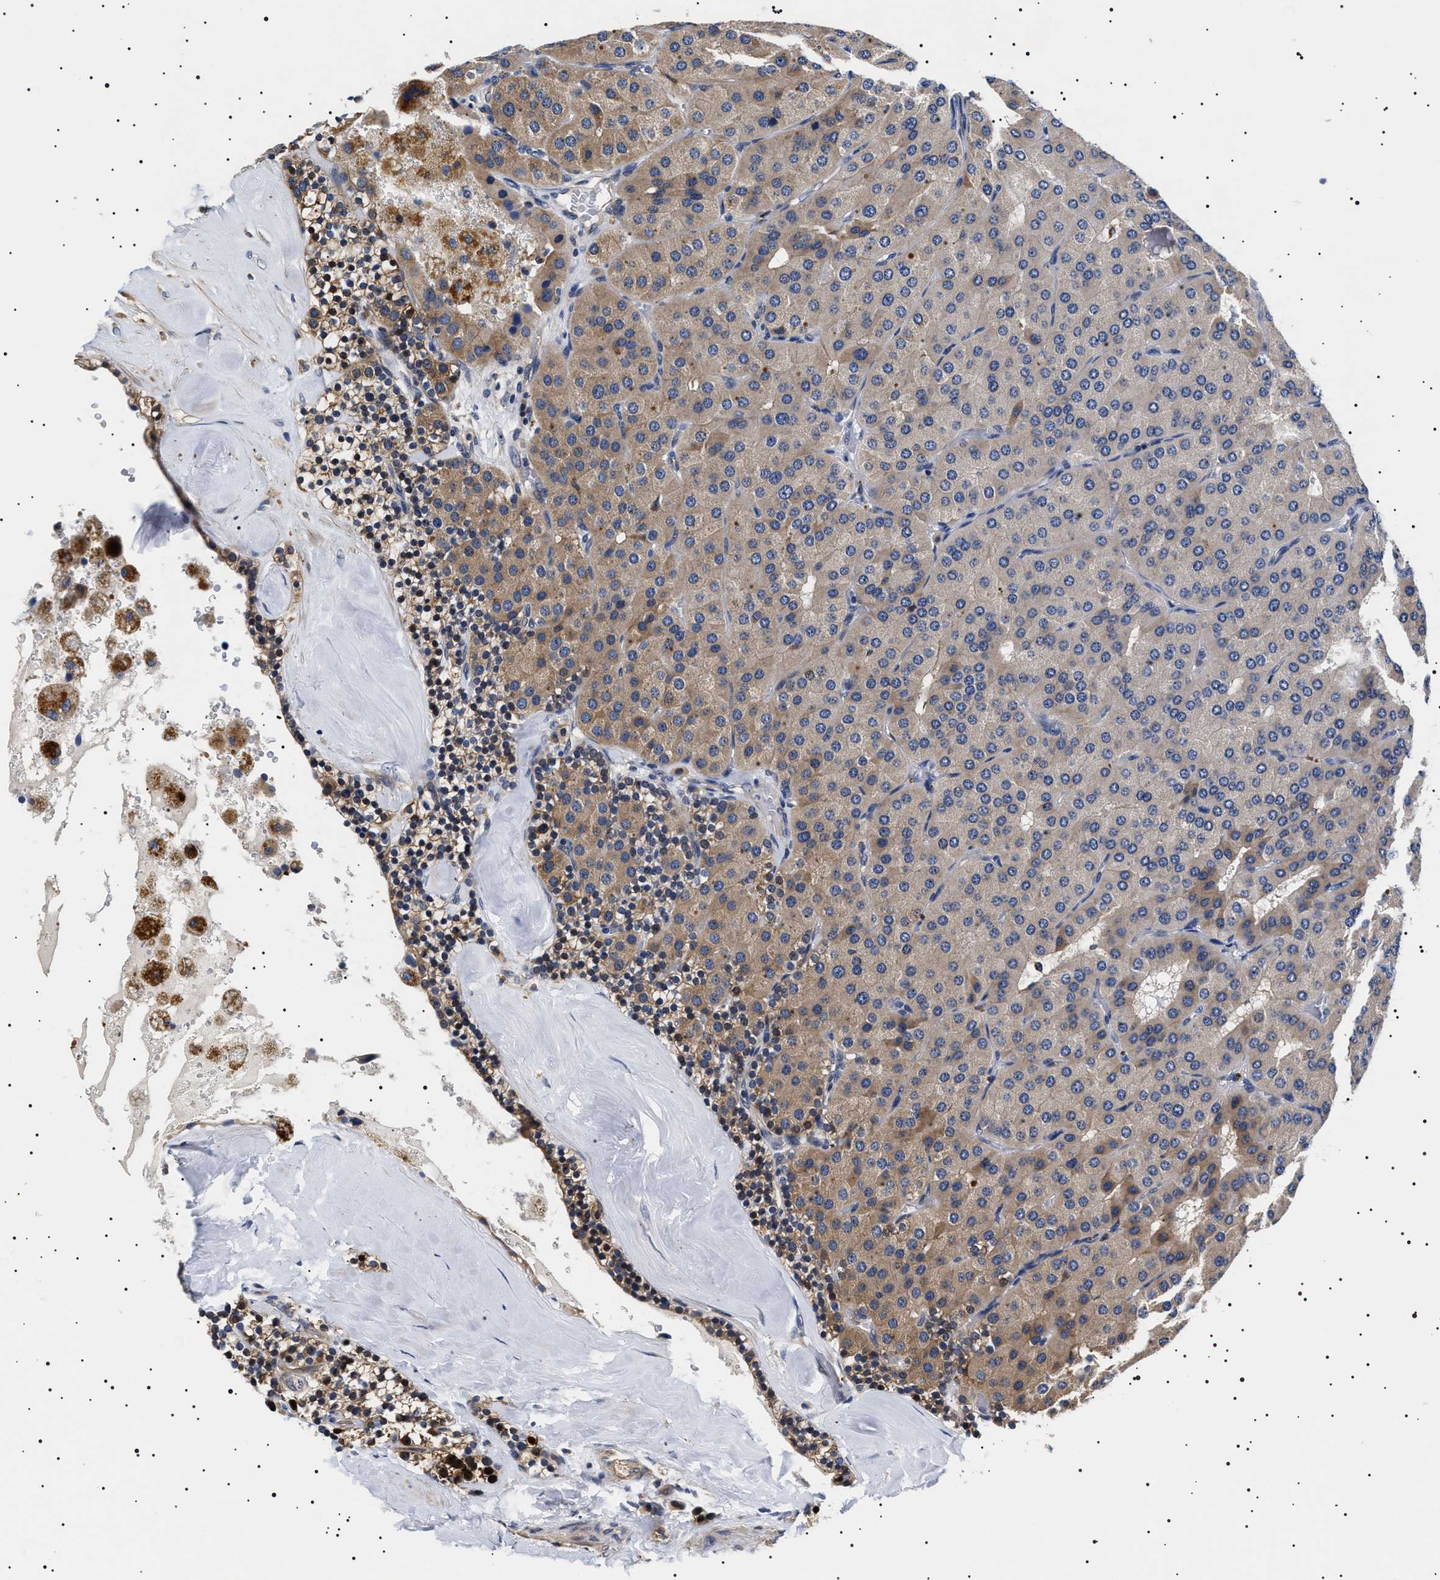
{"staining": {"intensity": "weak", "quantity": "25%-75%", "location": "cytoplasmic/membranous,nuclear"}, "tissue": "parathyroid gland", "cell_type": "Glandular cells", "image_type": "normal", "snomed": [{"axis": "morphology", "description": "Normal tissue, NOS"}, {"axis": "morphology", "description": "Adenoma, NOS"}, {"axis": "topography", "description": "Parathyroid gland"}], "caption": "Unremarkable parathyroid gland demonstrates weak cytoplasmic/membranous,nuclear expression in about 25%-75% of glandular cells Immunohistochemistry (ihc) stains the protein in brown and the nuclei are stained blue..", "gene": "SLC4A7", "patient": {"sex": "female", "age": 86}}